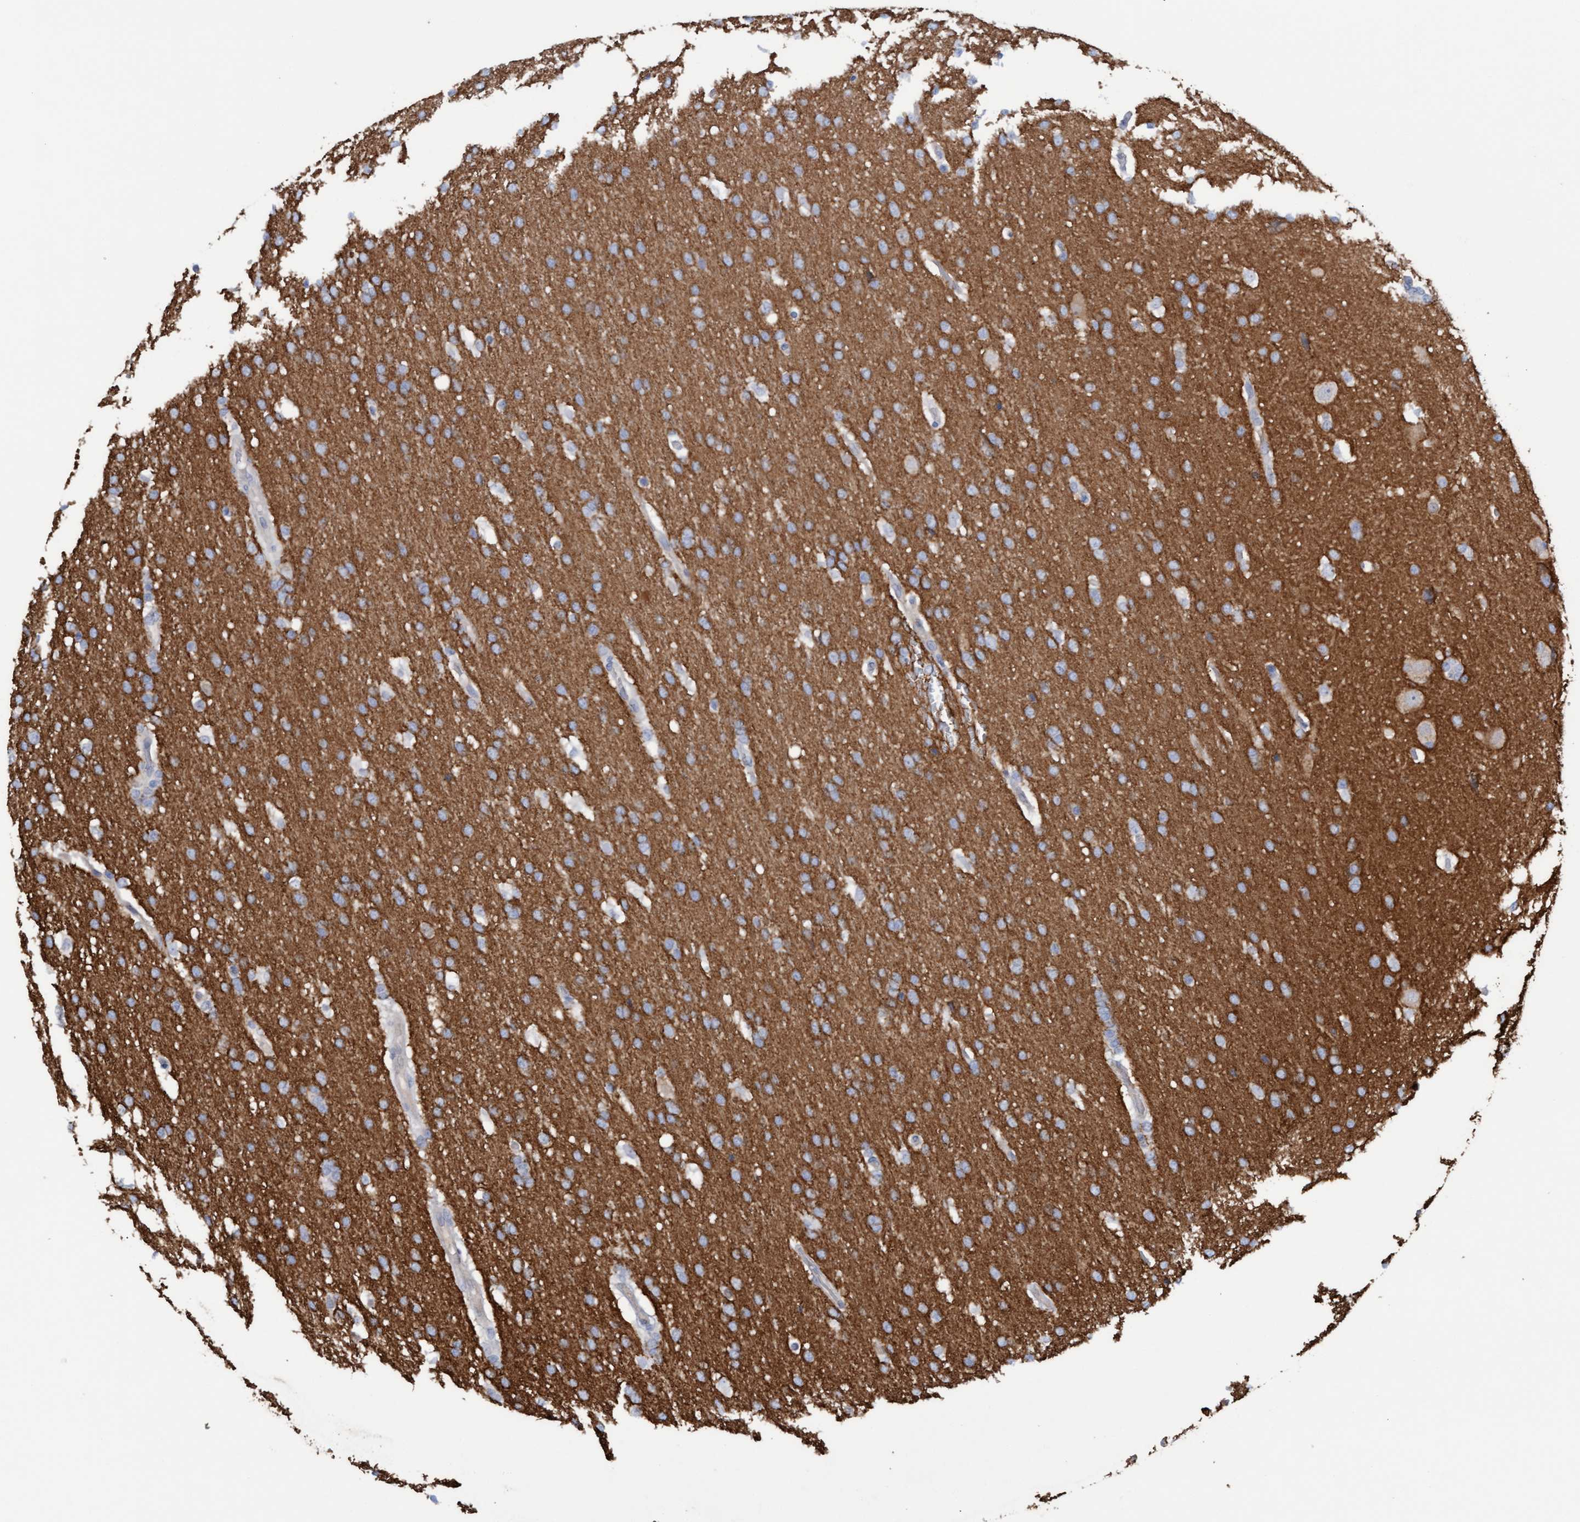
{"staining": {"intensity": "moderate", "quantity": ">75%", "location": "cytoplasmic/membranous"}, "tissue": "glioma", "cell_type": "Tumor cells", "image_type": "cancer", "snomed": [{"axis": "morphology", "description": "Glioma, malignant, Low grade"}, {"axis": "topography", "description": "Brain"}], "caption": "An immunohistochemistry histopathology image of neoplastic tissue is shown. Protein staining in brown labels moderate cytoplasmic/membranous positivity in glioma within tumor cells. The protein is stained brown, and the nuclei are stained in blue (DAB (3,3'-diaminobenzidine) IHC with brightfield microscopy, high magnification).", "gene": "STXBP1", "patient": {"sex": "female", "age": 37}}